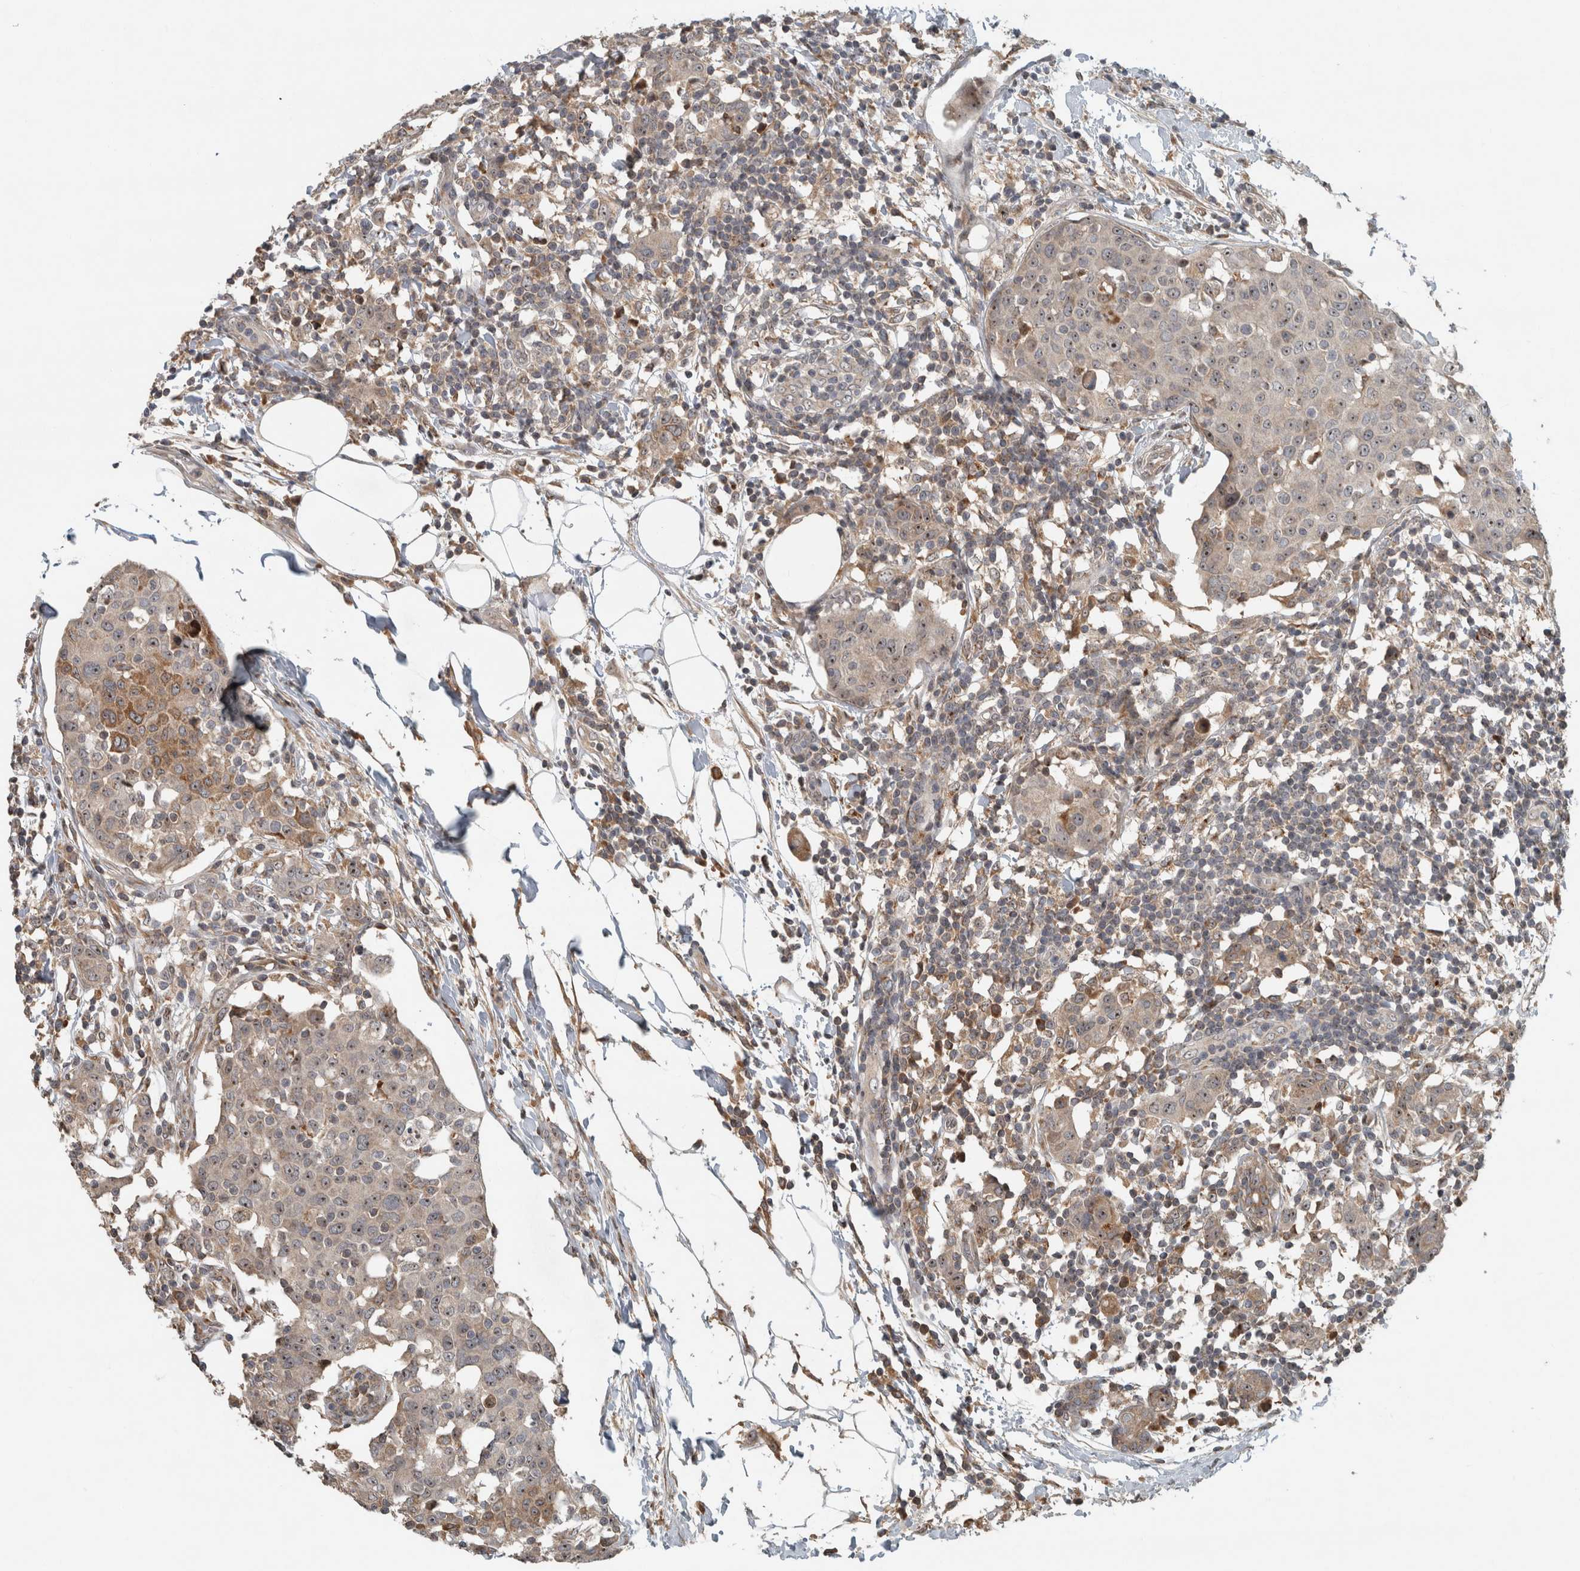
{"staining": {"intensity": "weak", "quantity": "25%-75%", "location": "nuclear"}, "tissue": "breast cancer", "cell_type": "Tumor cells", "image_type": "cancer", "snomed": [{"axis": "morphology", "description": "Normal tissue, NOS"}, {"axis": "morphology", "description": "Duct carcinoma"}, {"axis": "topography", "description": "Breast"}], "caption": "About 25%-75% of tumor cells in human breast intraductal carcinoma exhibit weak nuclear protein positivity as visualized by brown immunohistochemical staining.", "gene": "GPR137B", "patient": {"sex": "female", "age": 37}}